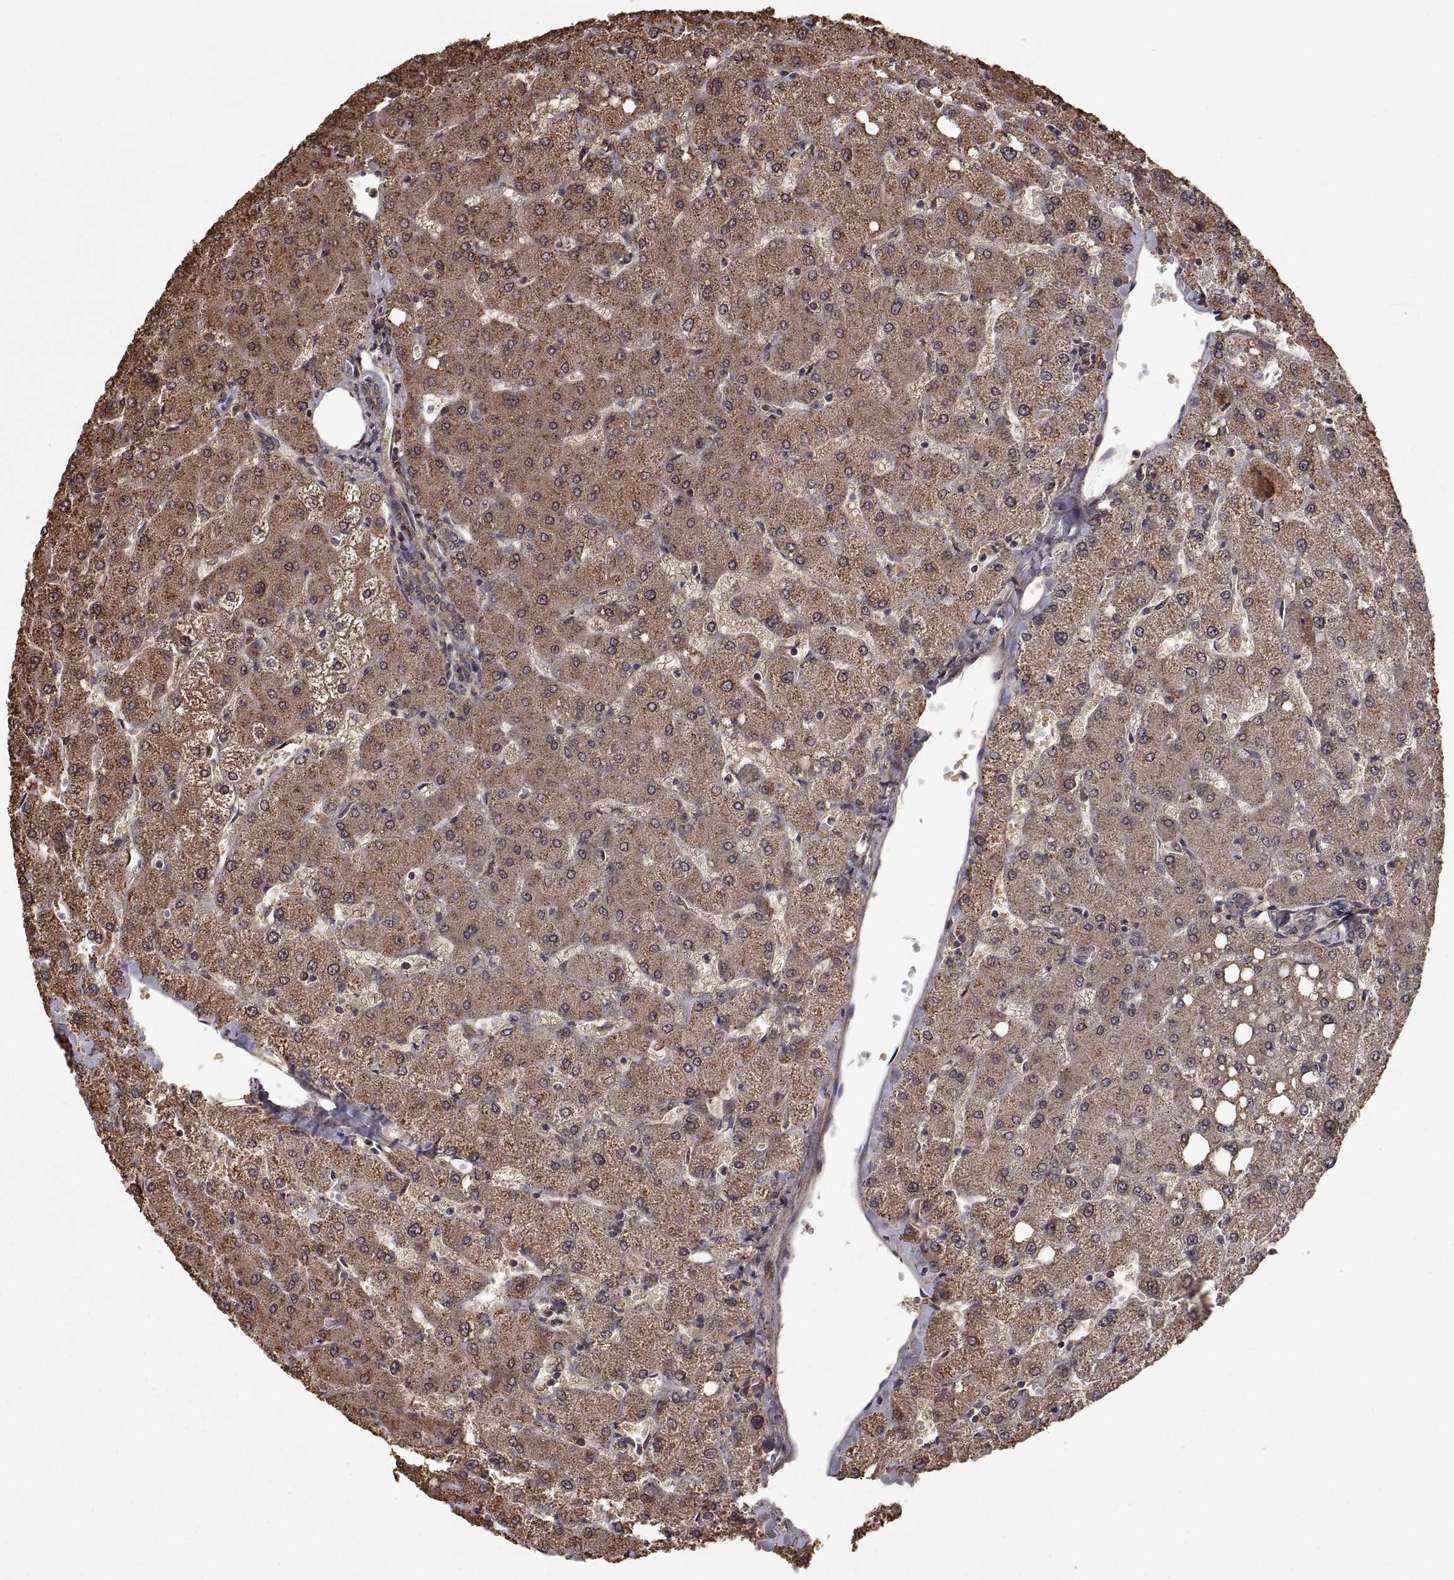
{"staining": {"intensity": "weak", "quantity": "25%-75%", "location": "cytoplasmic/membranous"}, "tissue": "liver", "cell_type": "Cholangiocytes", "image_type": "normal", "snomed": [{"axis": "morphology", "description": "Normal tissue, NOS"}, {"axis": "topography", "description": "Liver"}], "caption": "About 25%-75% of cholangiocytes in unremarkable liver exhibit weak cytoplasmic/membranous protein expression as visualized by brown immunohistochemical staining.", "gene": "ZNRF2", "patient": {"sex": "female", "age": 54}}